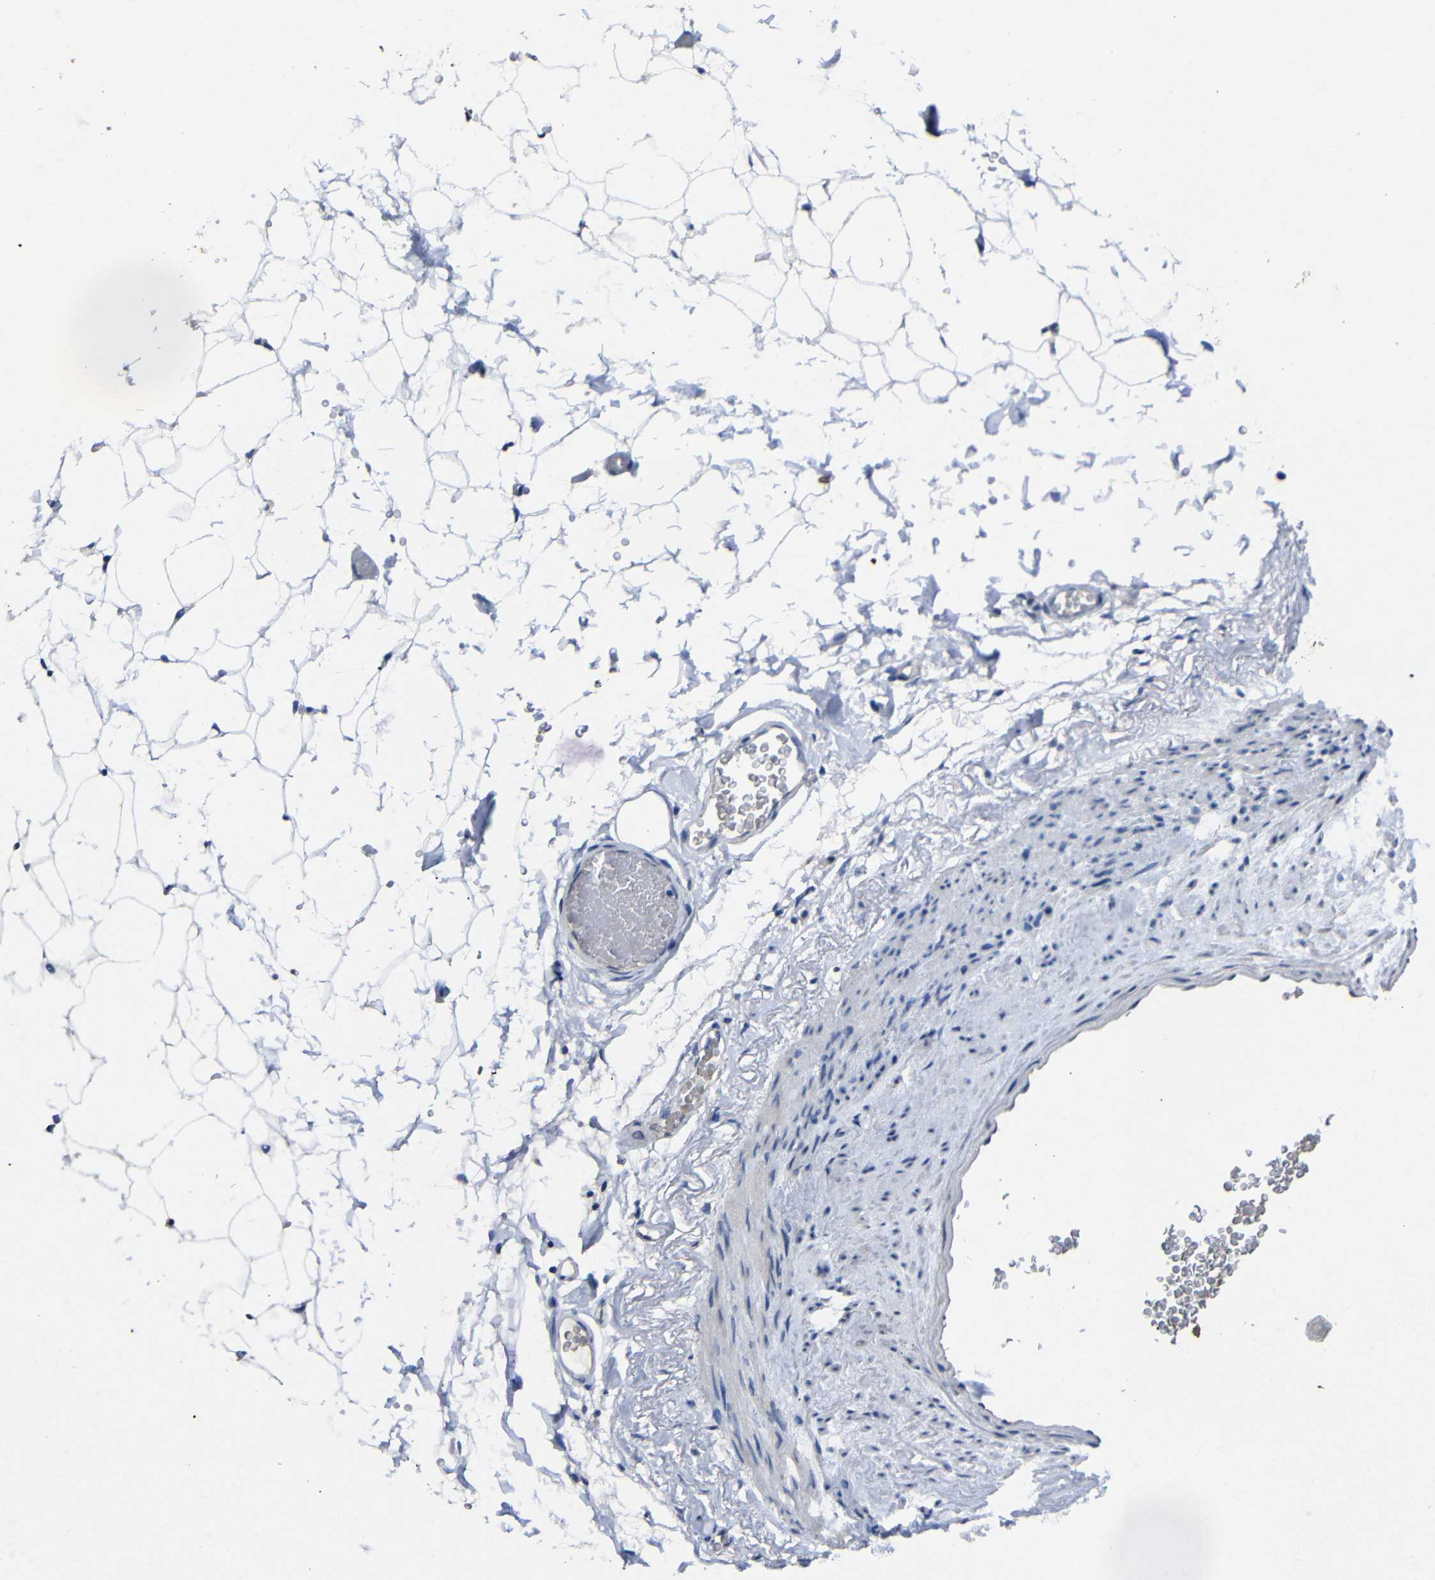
{"staining": {"intensity": "negative", "quantity": "none", "location": "none"}, "tissue": "adipose tissue", "cell_type": "Adipocytes", "image_type": "normal", "snomed": [{"axis": "morphology", "description": "Normal tissue, NOS"}, {"axis": "topography", "description": "Breast"}, {"axis": "topography", "description": "Soft tissue"}], "caption": "IHC of unremarkable adipose tissue displays no staining in adipocytes. The staining was performed using DAB (3,3'-diaminobenzidine) to visualize the protein expression in brown, while the nuclei were stained in blue with hematoxylin (Magnification: 20x).", "gene": "HNF1A", "patient": {"sex": "female", "age": 75}}